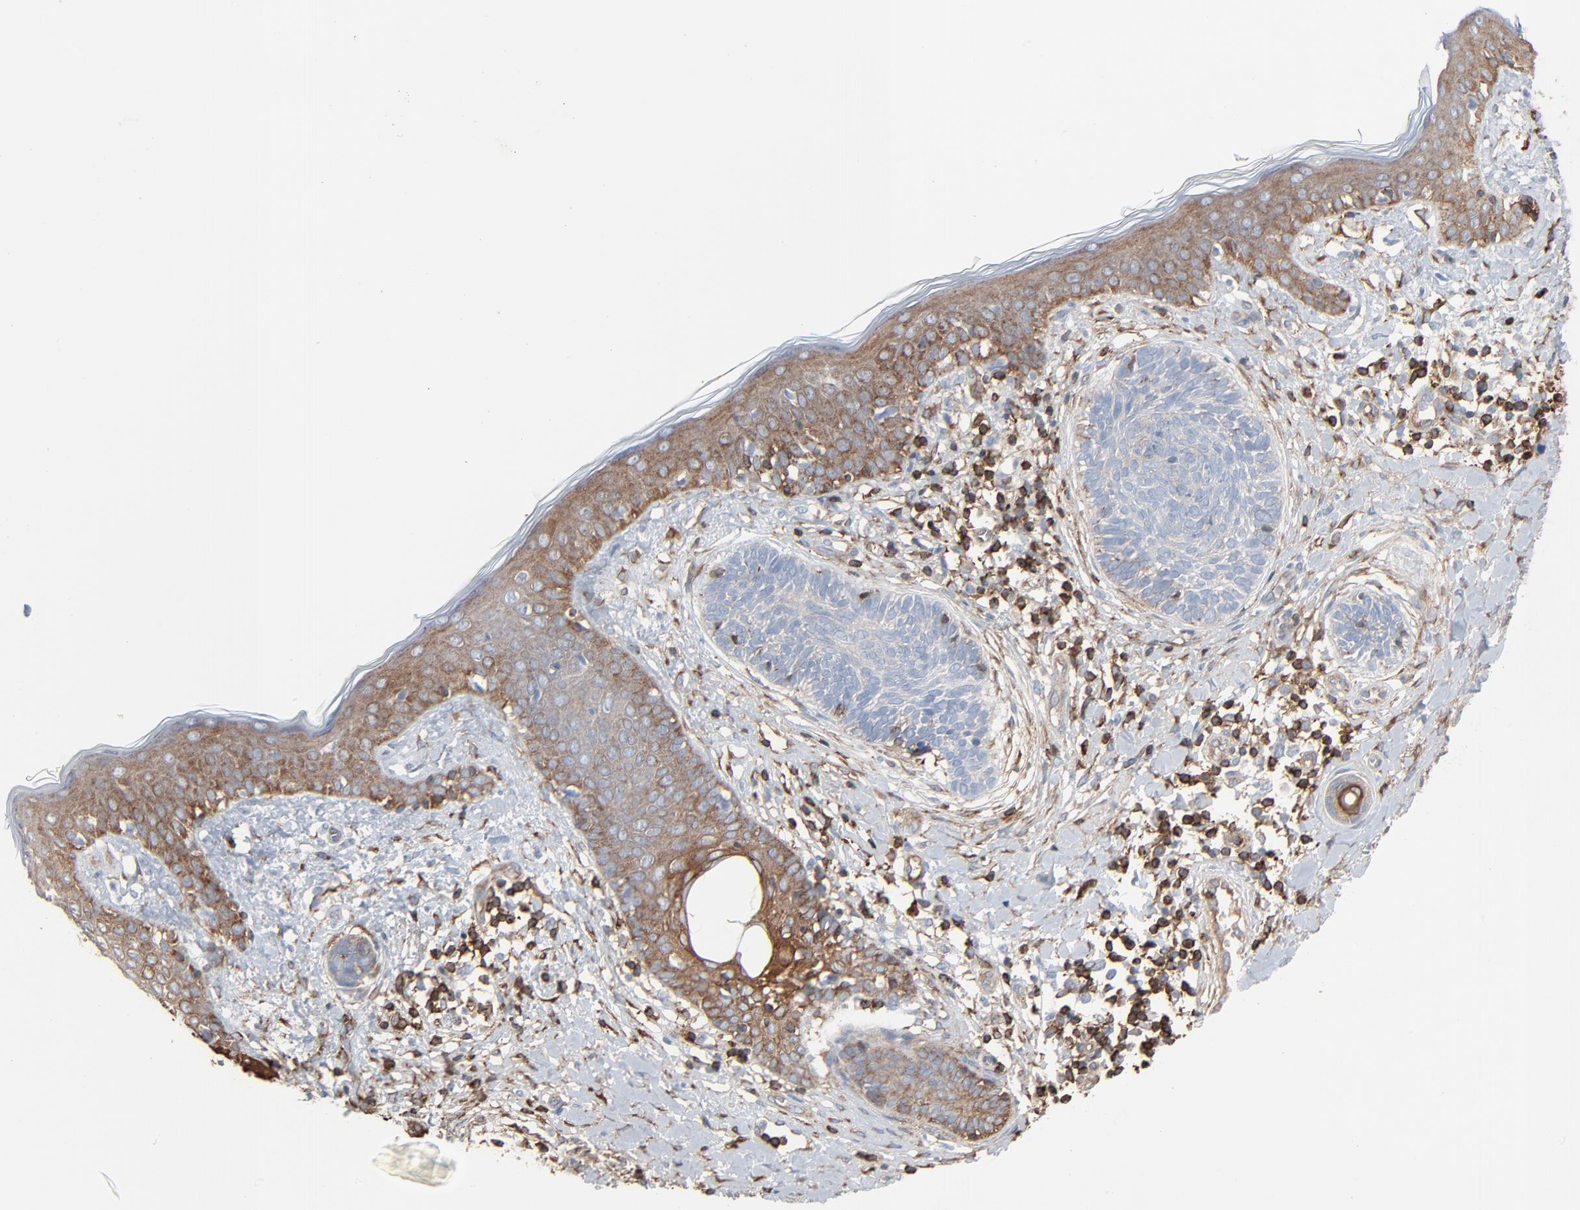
{"staining": {"intensity": "weak", "quantity": "<25%", "location": "cytoplasmic/membranous"}, "tissue": "skin cancer", "cell_type": "Tumor cells", "image_type": "cancer", "snomed": [{"axis": "morphology", "description": "Normal tissue, NOS"}, {"axis": "morphology", "description": "Basal cell carcinoma"}, {"axis": "topography", "description": "Skin"}], "caption": "A photomicrograph of skin cancer (basal cell carcinoma) stained for a protein reveals no brown staining in tumor cells.", "gene": "OPTN", "patient": {"sex": "male", "age": 63}}